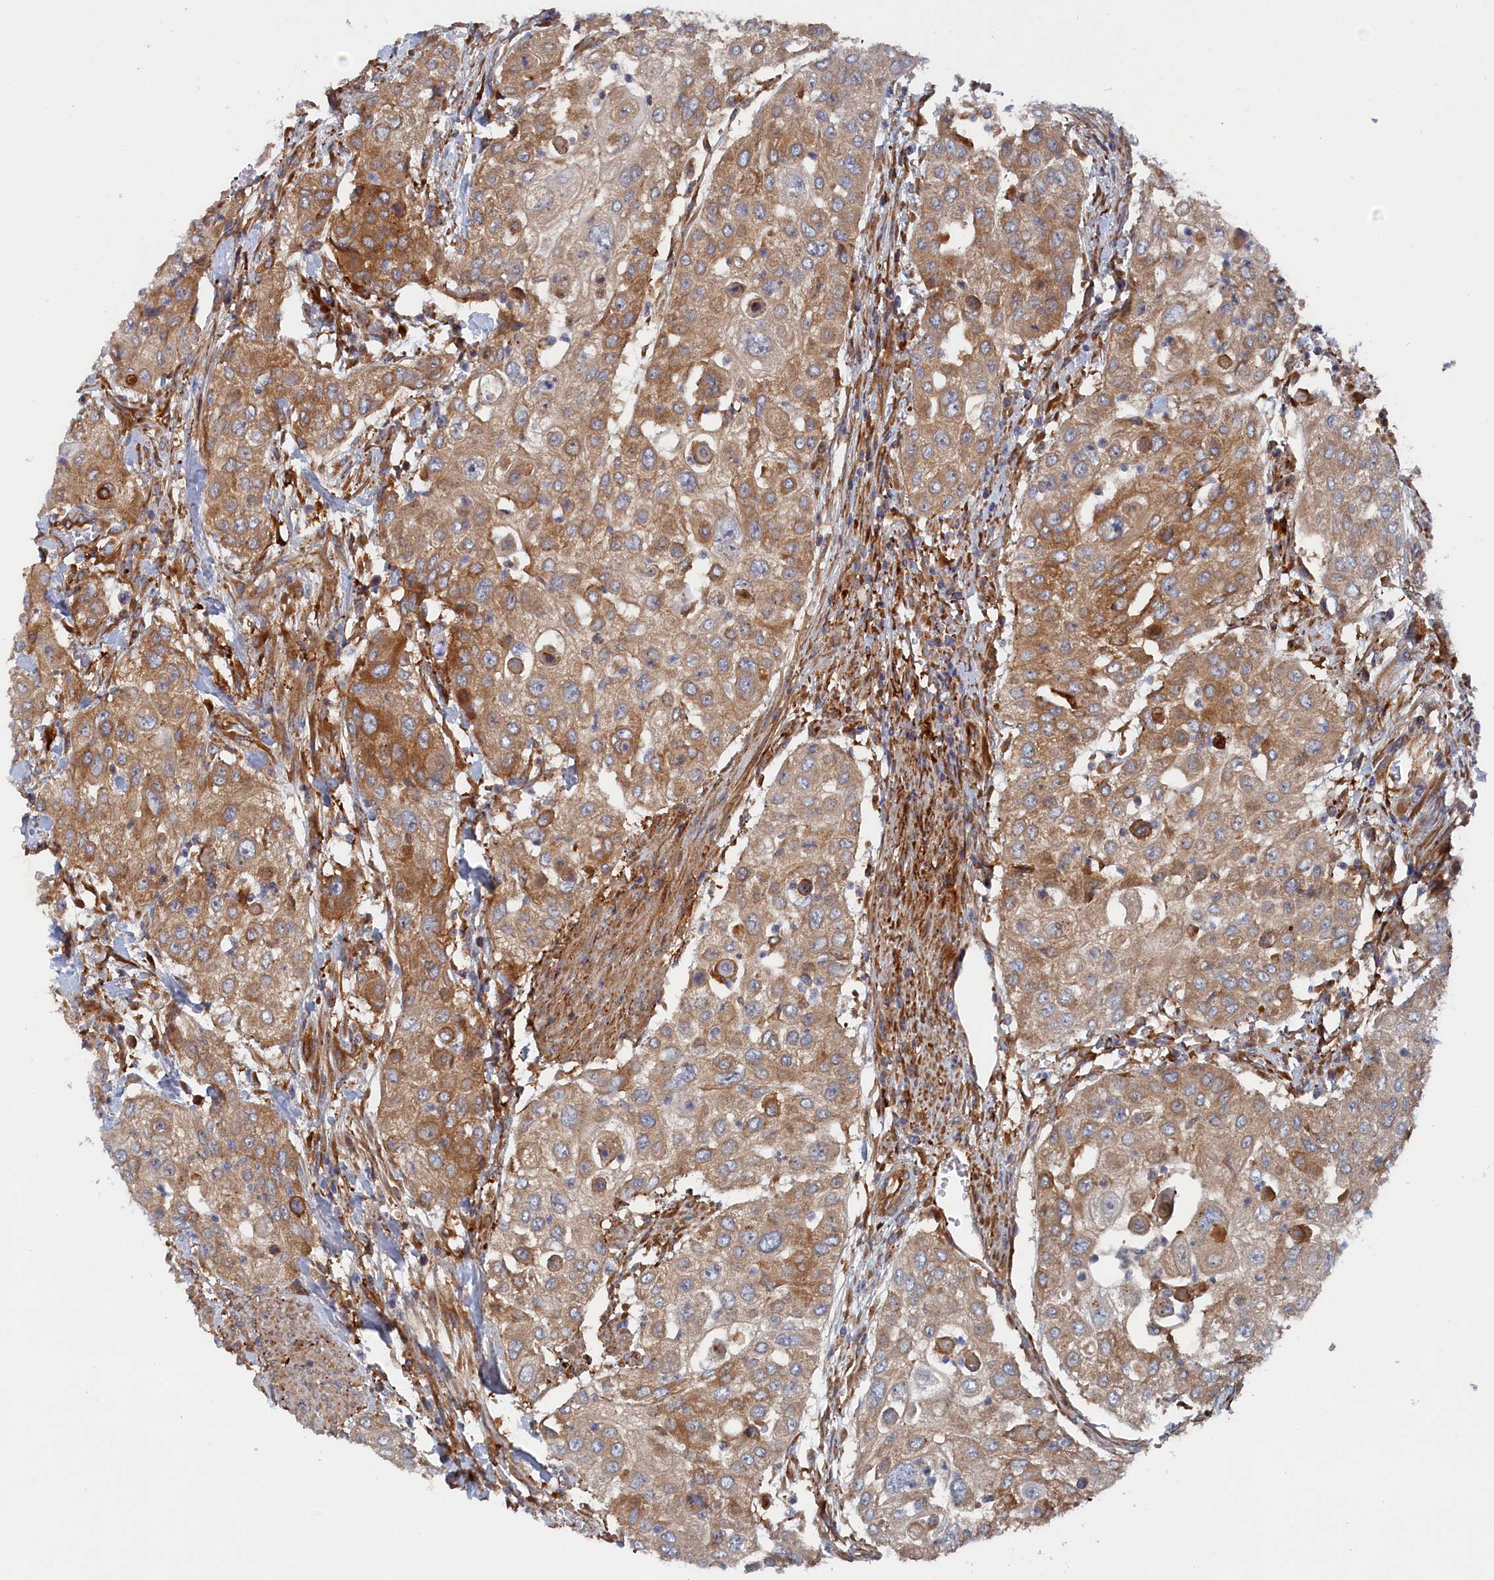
{"staining": {"intensity": "moderate", "quantity": "25%-75%", "location": "cytoplasmic/membranous"}, "tissue": "urothelial cancer", "cell_type": "Tumor cells", "image_type": "cancer", "snomed": [{"axis": "morphology", "description": "Urothelial carcinoma, High grade"}, {"axis": "topography", "description": "Urinary bladder"}], "caption": "A micrograph of high-grade urothelial carcinoma stained for a protein displays moderate cytoplasmic/membranous brown staining in tumor cells.", "gene": "TMEM196", "patient": {"sex": "female", "age": 79}}